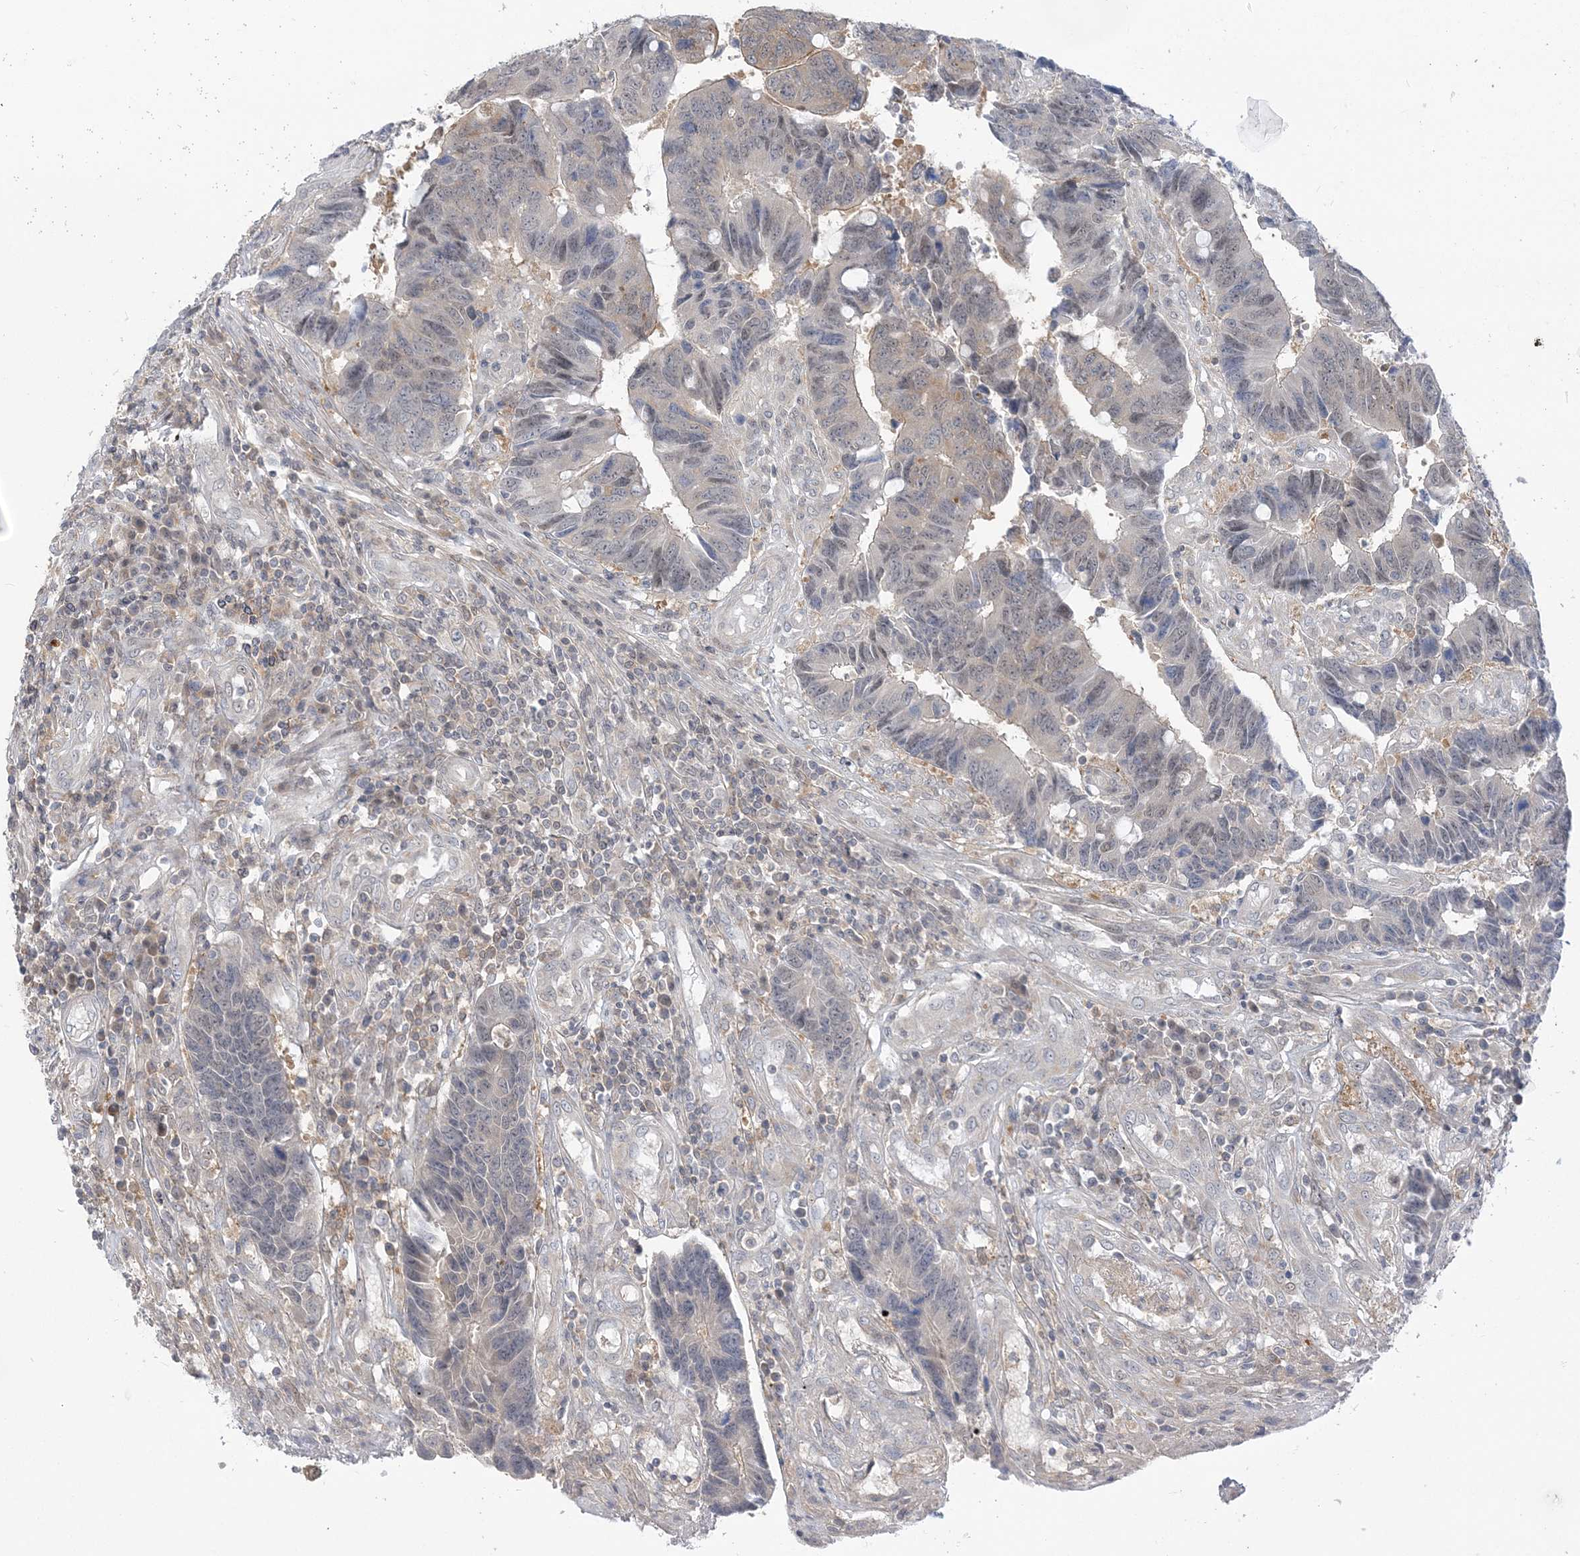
{"staining": {"intensity": "negative", "quantity": "none", "location": "none"}, "tissue": "colorectal cancer", "cell_type": "Tumor cells", "image_type": "cancer", "snomed": [{"axis": "morphology", "description": "Adenocarcinoma, NOS"}, {"axis": "topography", "description": "Rectum"}], "caption": "Tumor cells show no significant staining in colorectal cancer (adenocarcinoma).", "gene": "THADA", "patient": {"sex": "male", "age": 84}}